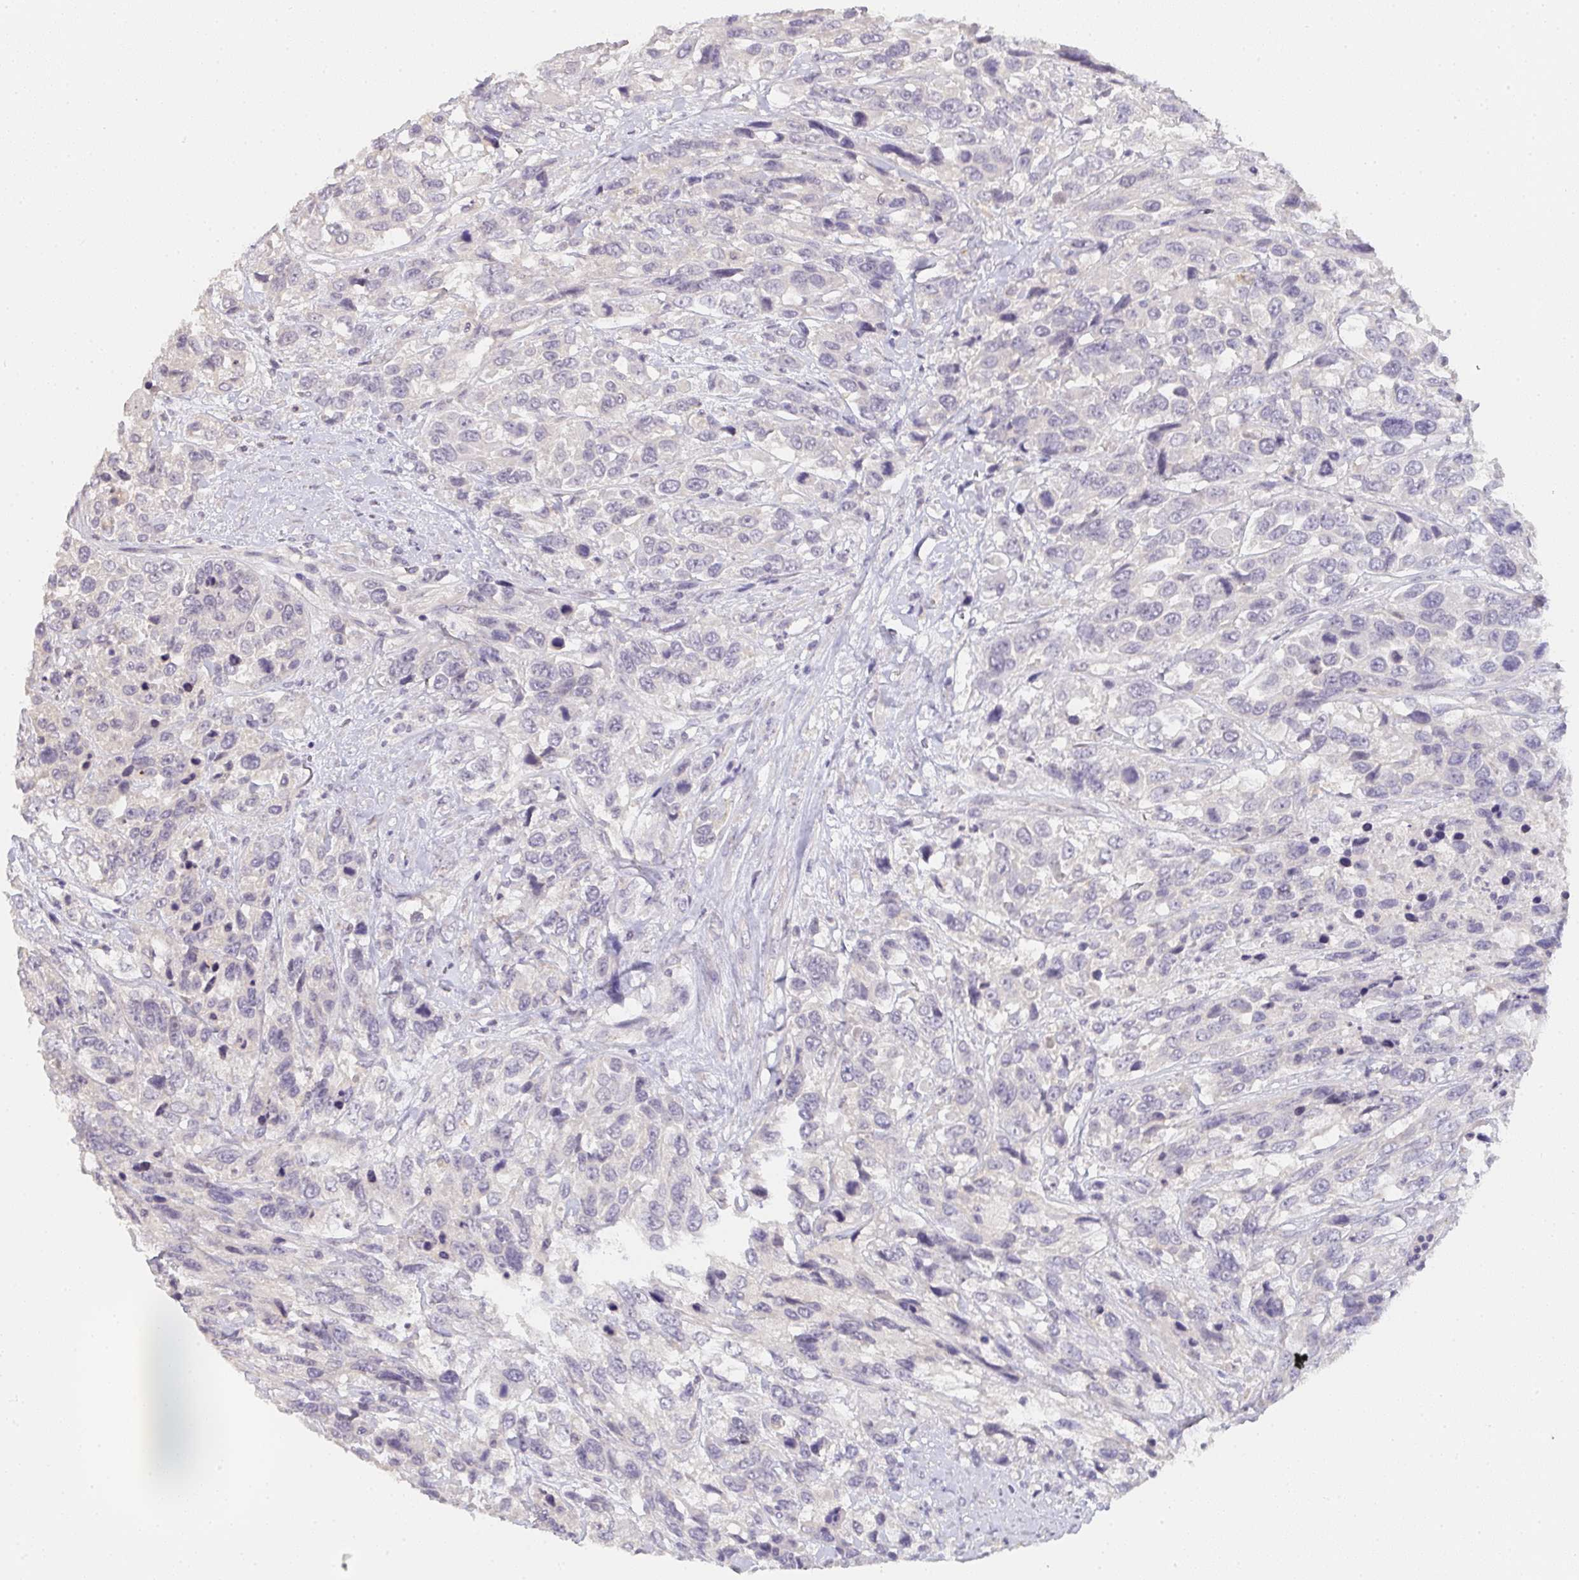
{"staining": {"intensity": "negative", "quantity": "none", "location": "none"}, "tissue": "urothelial cancer", "cell_type": "Tumor cells", "image_type": "cancer", "snomed": [{"axis": "morphology", "description": "Urothelial carcinoma, High grade"}, {"axis": "topography", "description": "Urinary bladder"}], "caption": "IHC micrograph of neoplastic tissue: human urothelial cancer stained with DAB (3,3'-diaminobenzidine) displays no significant protein positivity in tumor cells.", "gene": "TMEM219", "patient": {"sex": "female", "age": 70}}